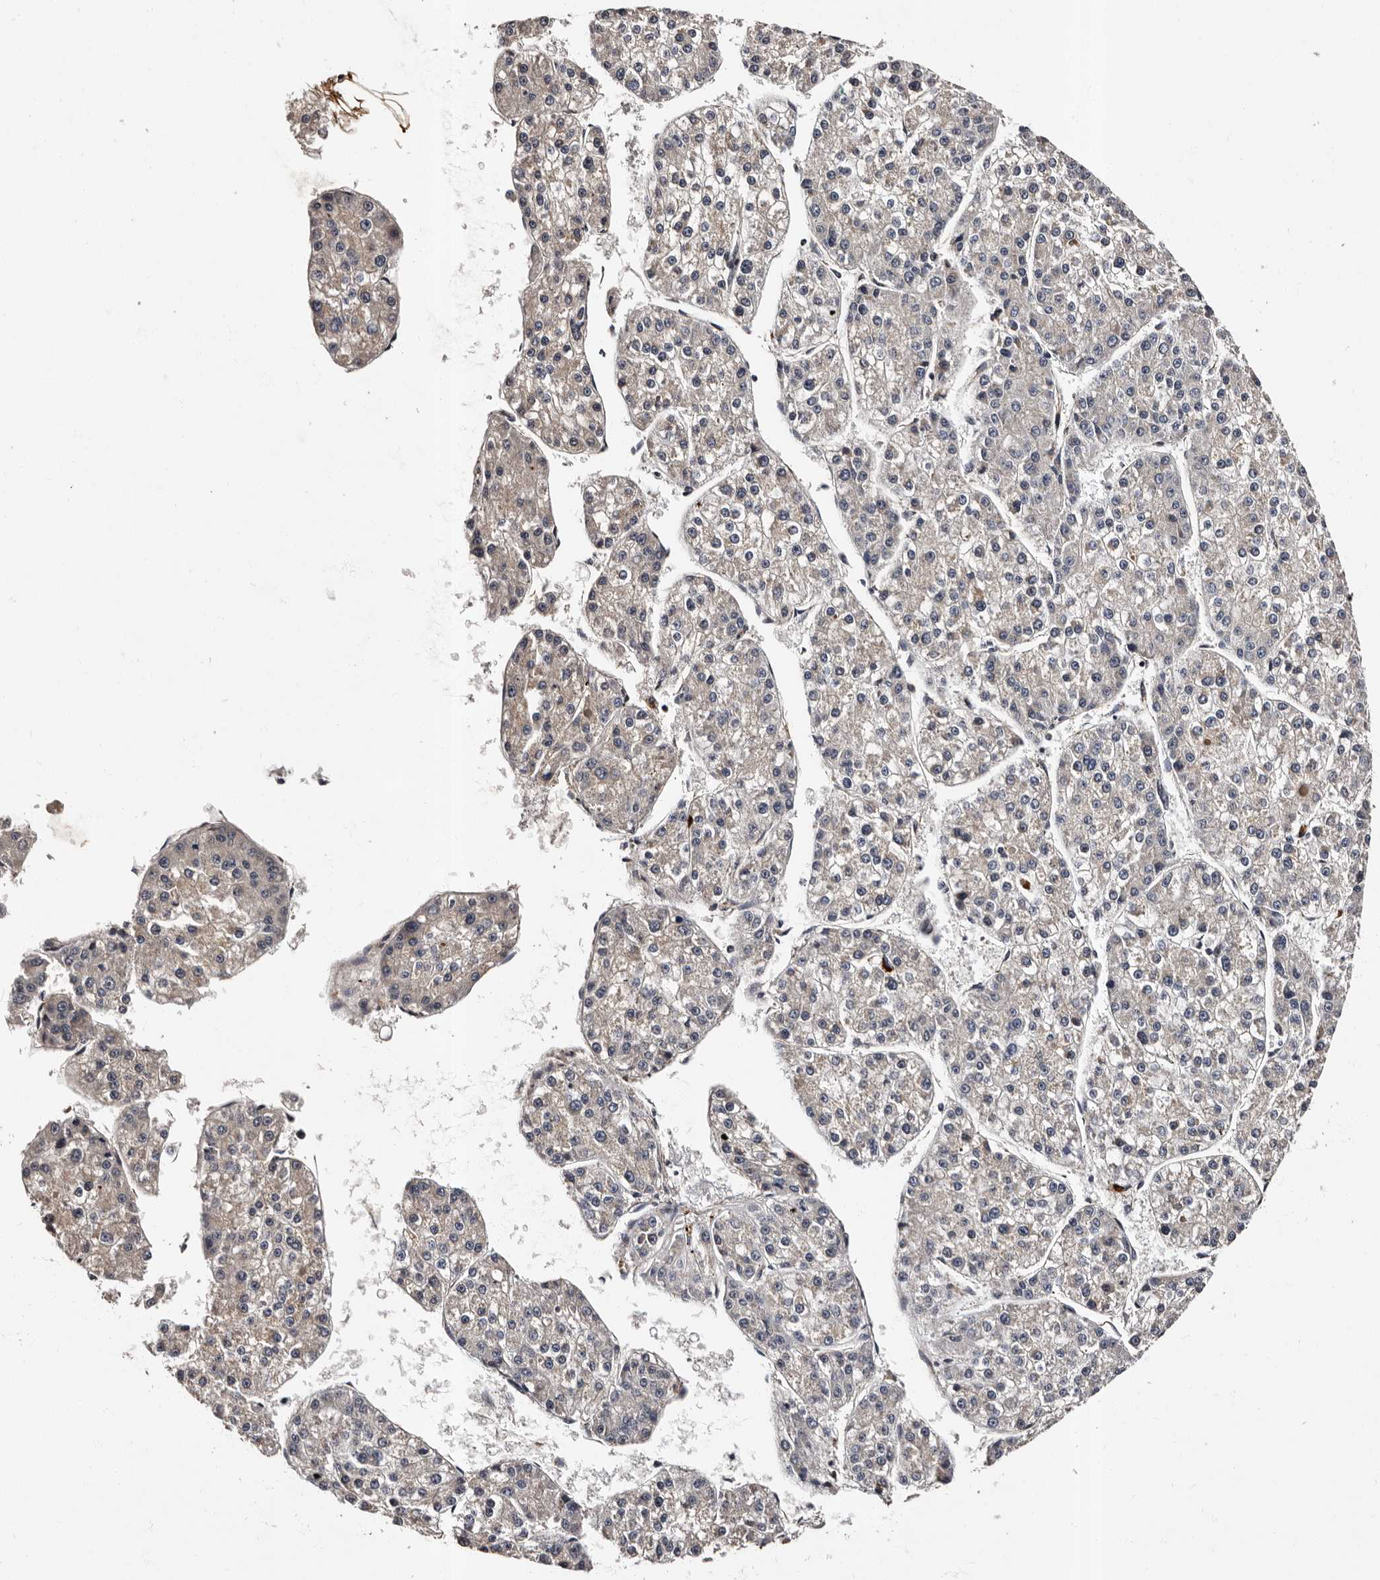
{"staining": {"intensity": "negative", "quantity": "none", "location": "none"}, "tissue": "liver cancer", "cell_type": "Tumor cells", "image_type": "cancer", "snomed": [{"axis": "morphology", "description": "Carcinoma, Hepatocellular, NOS"}, {"axis": "topography", "description": "Liver"}], "caption": "Tumor cells show no significant staining in liver hepatocellular carcinoma.", "gene": "ADCK5", "patient": {"sex": "female", "age": 73}}